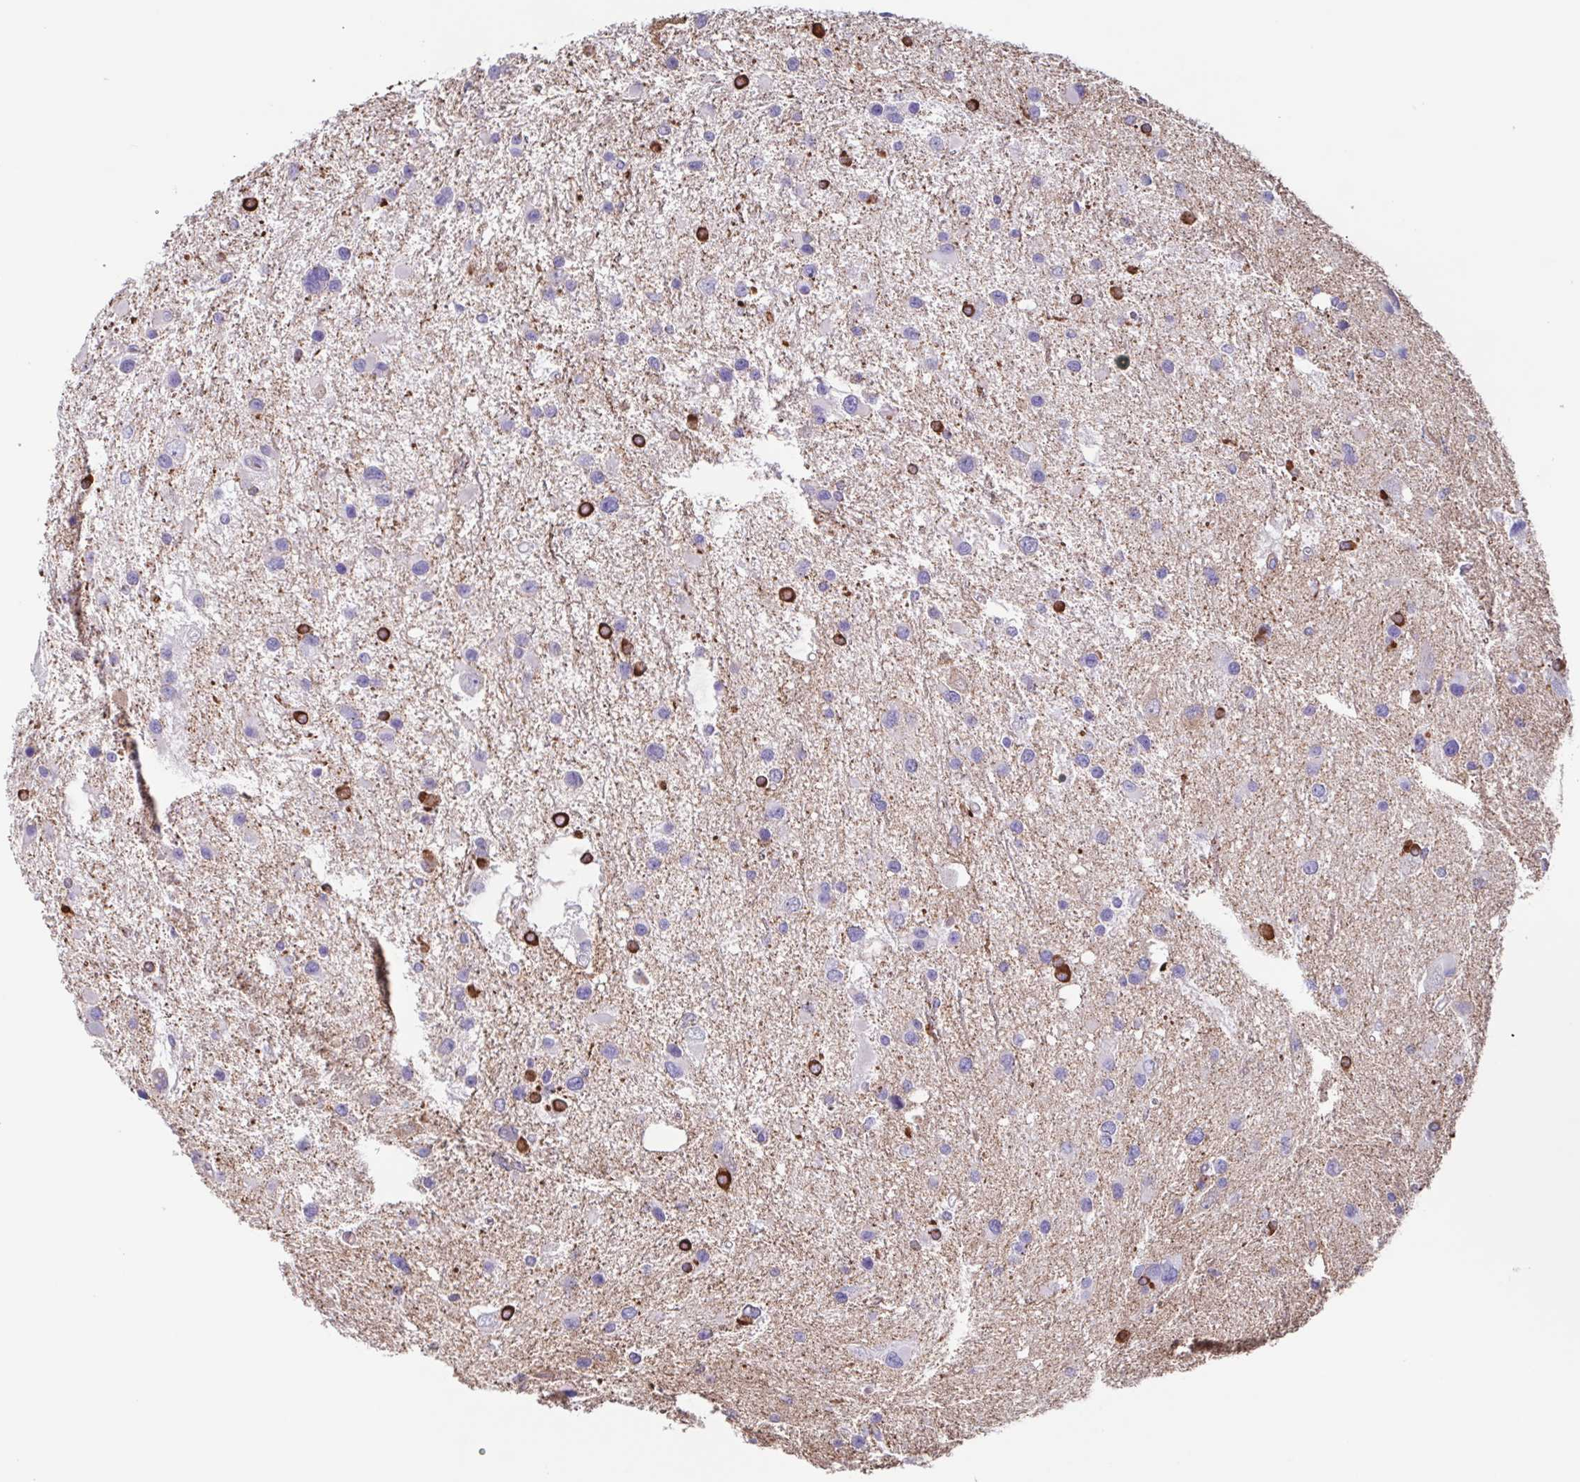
{"staining": {"intensity": "negative", "quantity": "none", "location": "none"}, "tissue": "glioma", "cell_type": "Tumor cells", "image_type": "cancer", "snomed": [{"axis": "morphology", "description": "Glioma, malignant, Low grade"}, {"axis": "topography", "description": "Brain"}], "caption": "Protein analysis of malignant glioma (low-grade) reveals no significant staining in tumor cells.", "gene": "TPD52", "patient": {"sex": "female", "age": 32}}